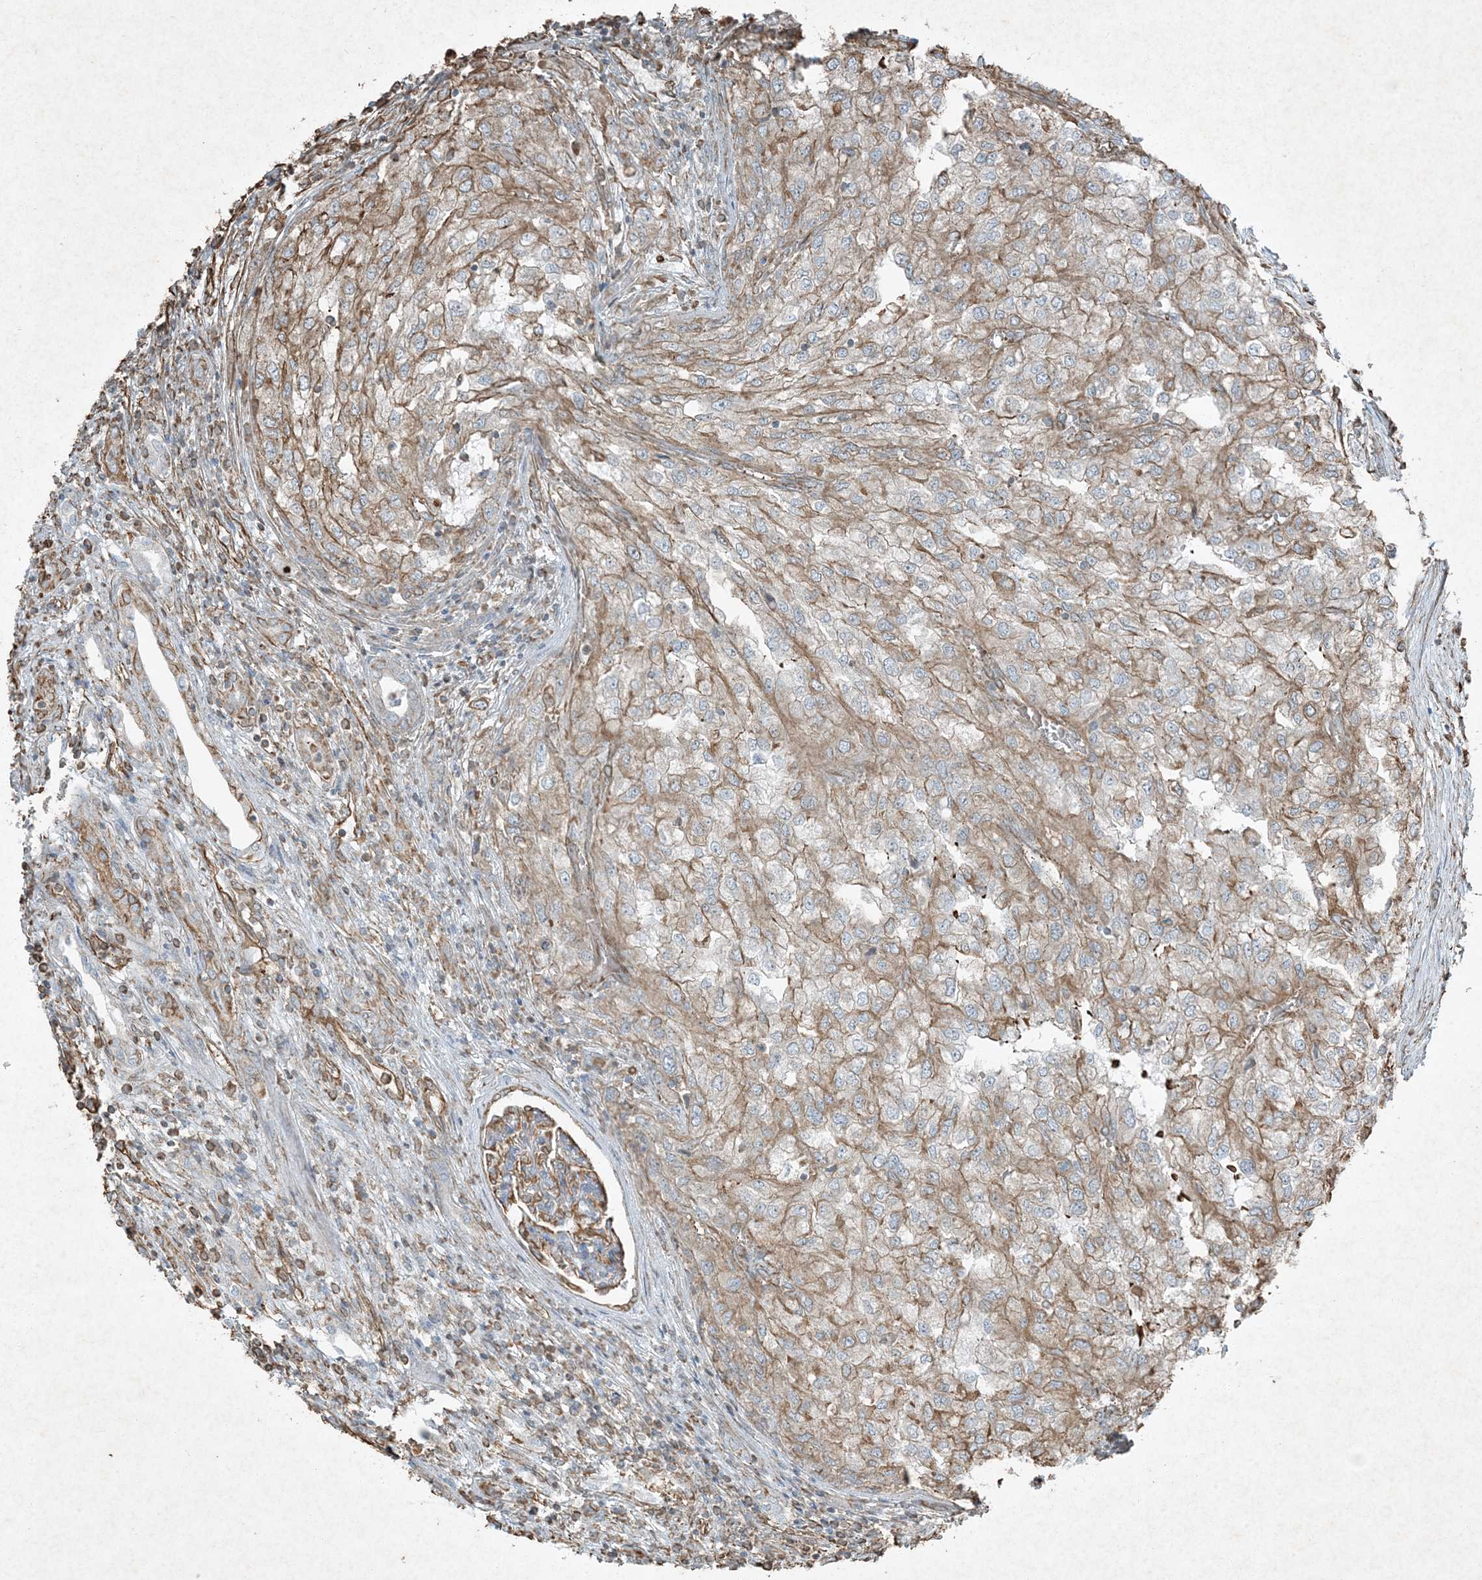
{"staining": {"intensity": "moderate", "quantity": "25%-75%", "location": "cytoplasmic/membranous"}, "tissue": "renal cancer", "cell_type": "Tumor cells", "image_type": "cancer", "snomed": [{"axis": "morphology", "description": "Adenocarcinoma, NOS"}, {"axis": "topography", "description": "Kidney"}], "caption": "A brown stain labels moderate cytoplasmic/membranous expression of a protein in renal adenocarcinoma tumor cells.", "gene": "RYK", "patient": {"sex": "female", "age": 54}}